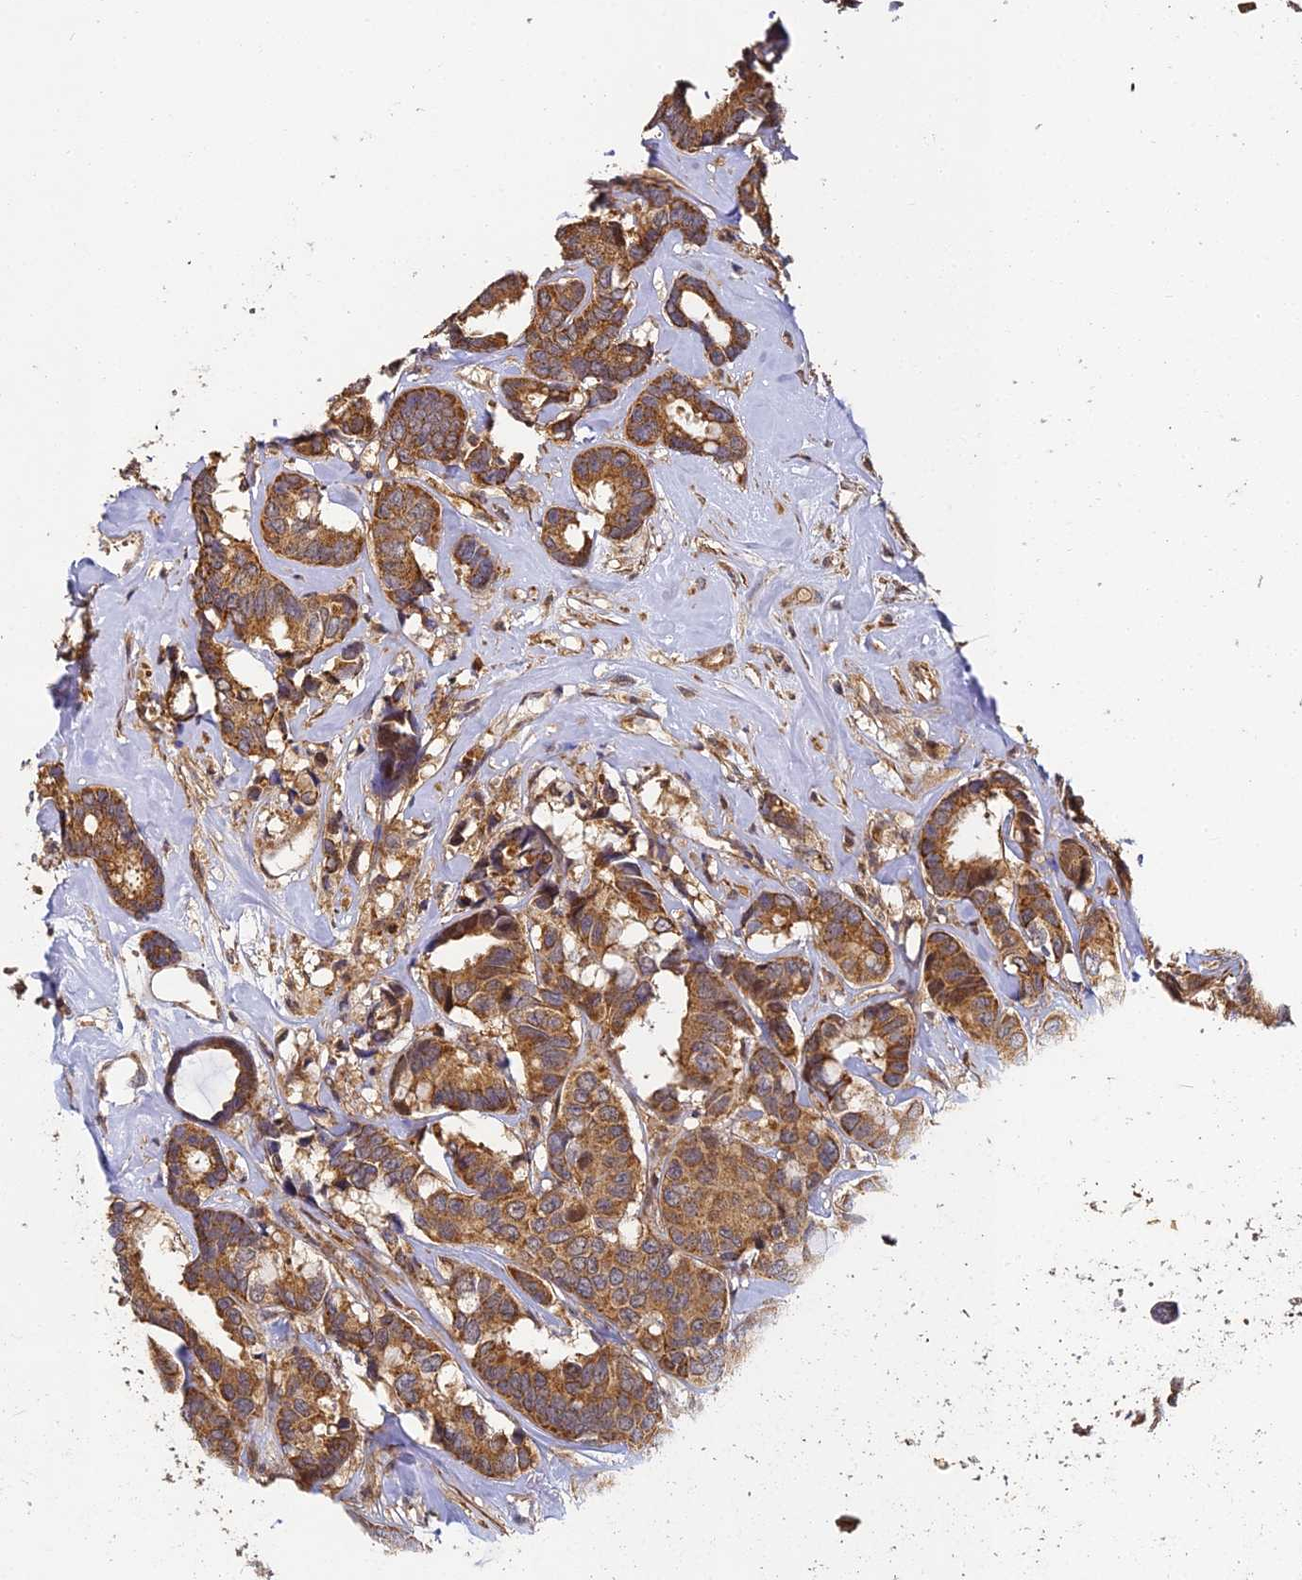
{"staining": {"intensity": "moderate", "quantity": ">75%", "location": "cytoplasmic/membranous"}, "tissue": "breast cancer", "cell_type": "Tumor cells", "image_type": "cancer", "snomed": [{"axis": "morphology", "description": "Duct carcinoma"}, {"axis": "topography", "description": "Breast"}], "caption": "The image demonstrates staining of breast cancer, revealing moderate cytoplasmic/membranous protein positivity (brown color) within tumor cells.", "gene": "ZNF443", "patient": {"sex": "female", "age": 87}}